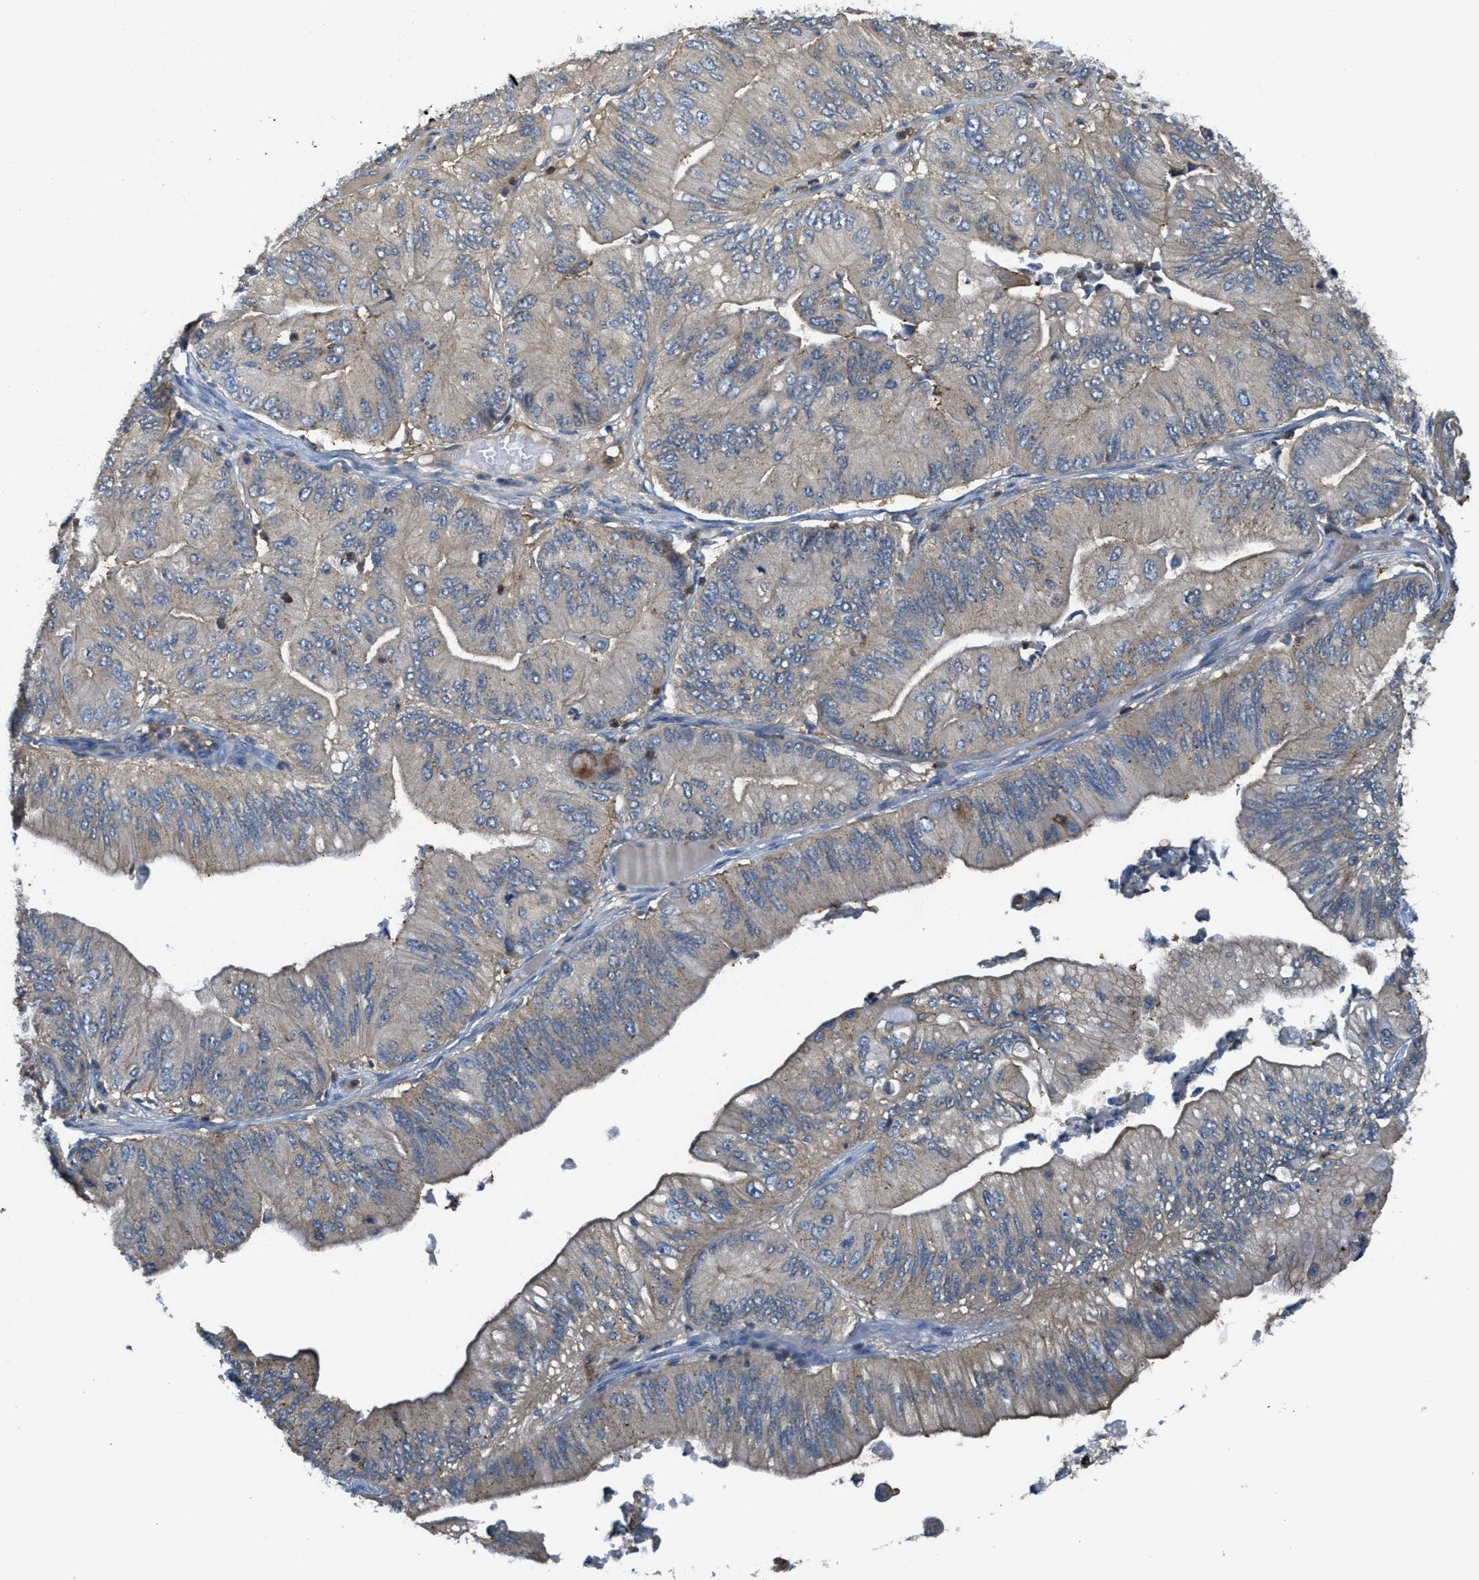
{"staining": {"intensity": "weak", "quantity": ">75%", "location": "cytoplasmic/membranous"}, "tissue": "ovarian cancer", "cell_type": "Tumor cells", "image_type": "cancer", "snomed": [{"axis": "morphology", "description": "Cystadenocarcinoma, mucinous, NOS"}, {"axis": "topography", "description": "Ovary"}], "caption": "Ovarian cancer stained with IHC reveals weak cytoplasmic/membranous staining in about >75% of tumor cells.", "gene": "GRIK2", "patient": {"sex": "female", "age": 61}}